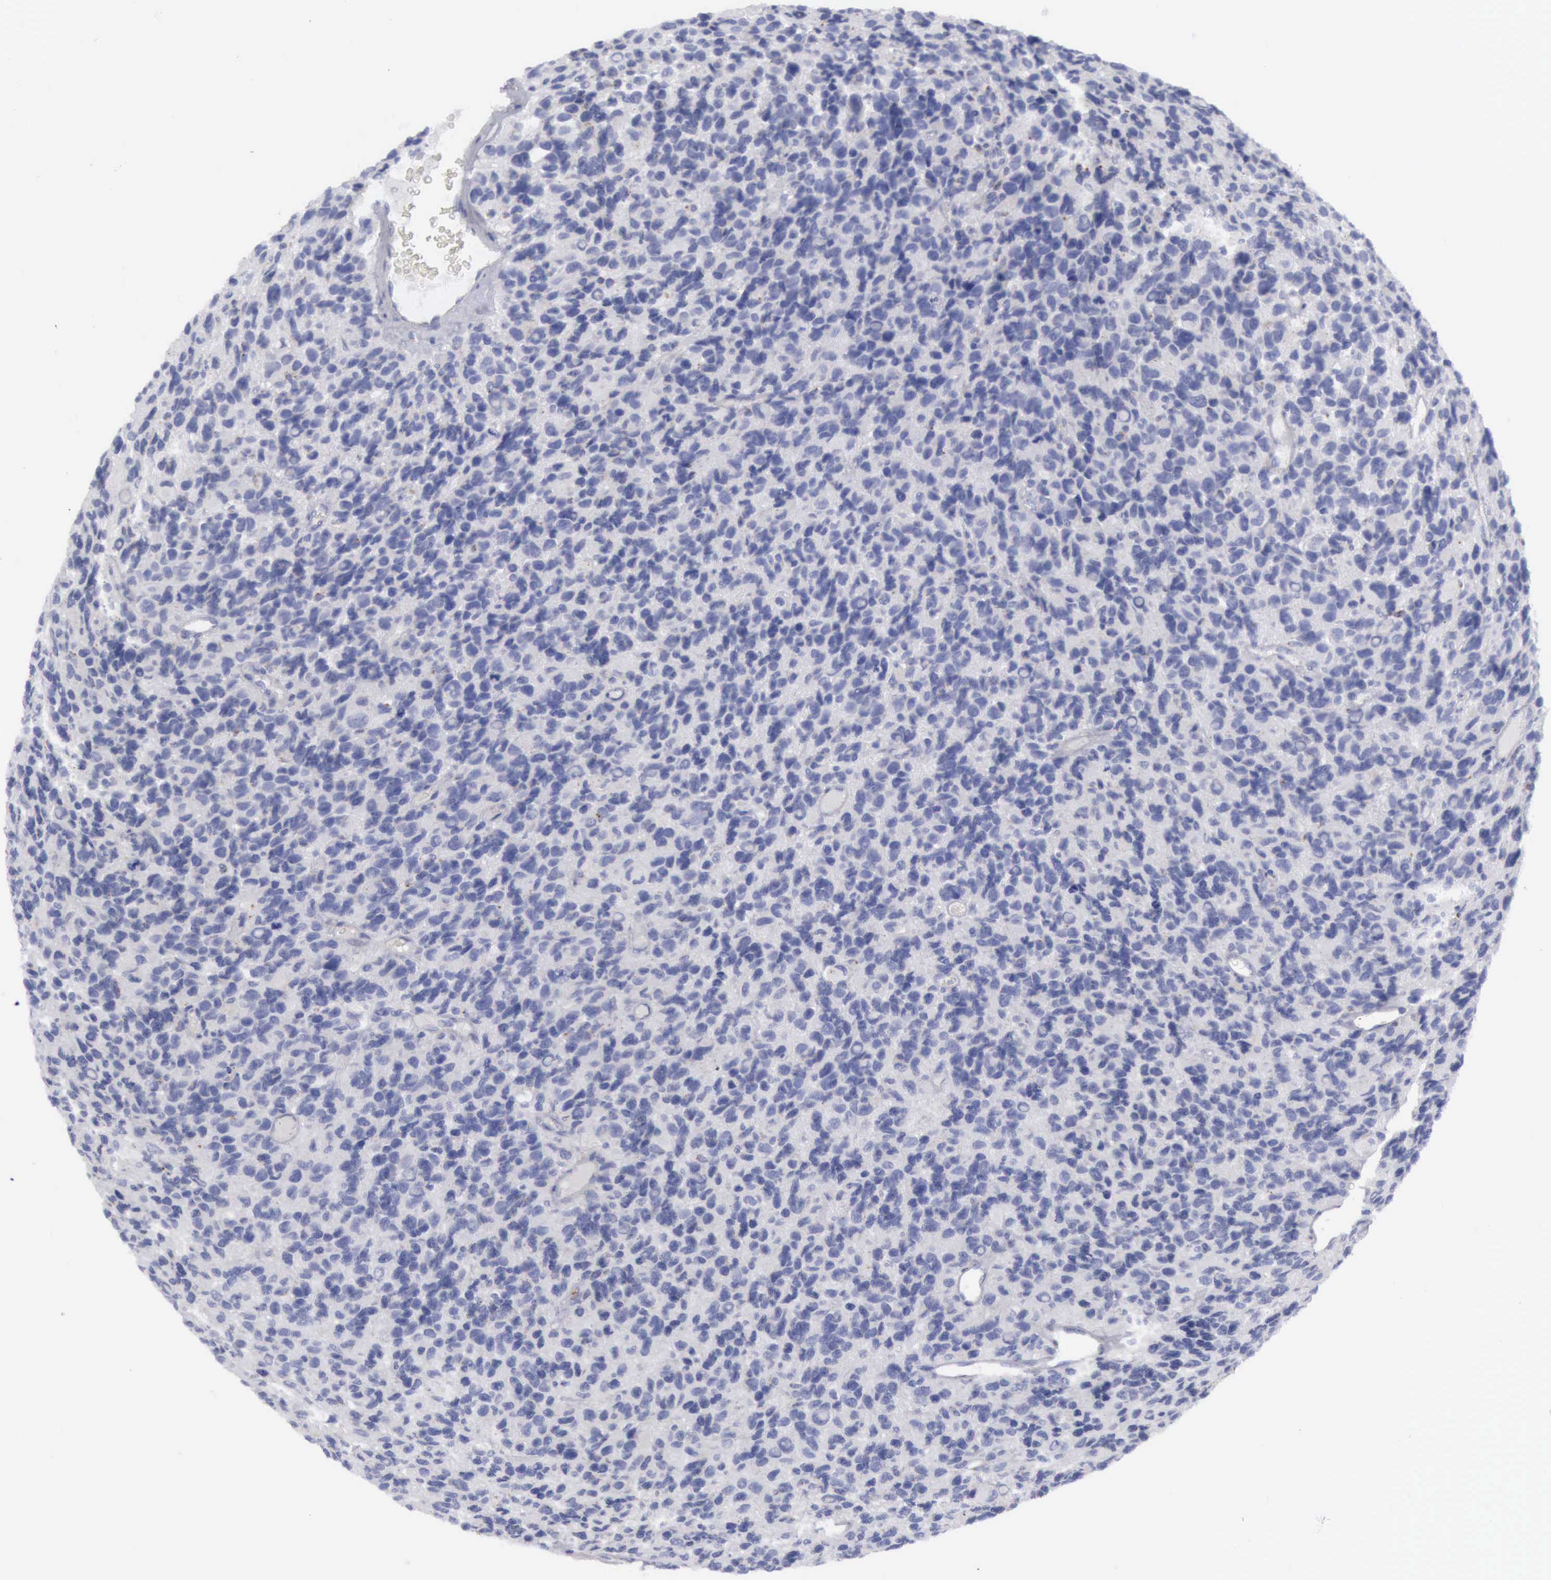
{"staining": {"intensity": "negative", "quantity": "none", "location": "none"}, "tissue": "glioma", "cell_type": "Tumor cells", "image_type": "cancer", "snomed": [{"axis": "morphology", "description": "Glioma, malignant, High grade"}, {"axis": "topography", "description": "Brain"}], "caption": "IHC micrograph of high-grade glioma (malignant) stained for a protein (brown), which shows no positivity in tumor cells. The staining is performed using DAB (3,3'-diaminobenzidine) brown chromogen with nuclei counter-stained in using hematoxylin.", "gene": "CTSS", "patient": {"sex": "male", "age": 77}}